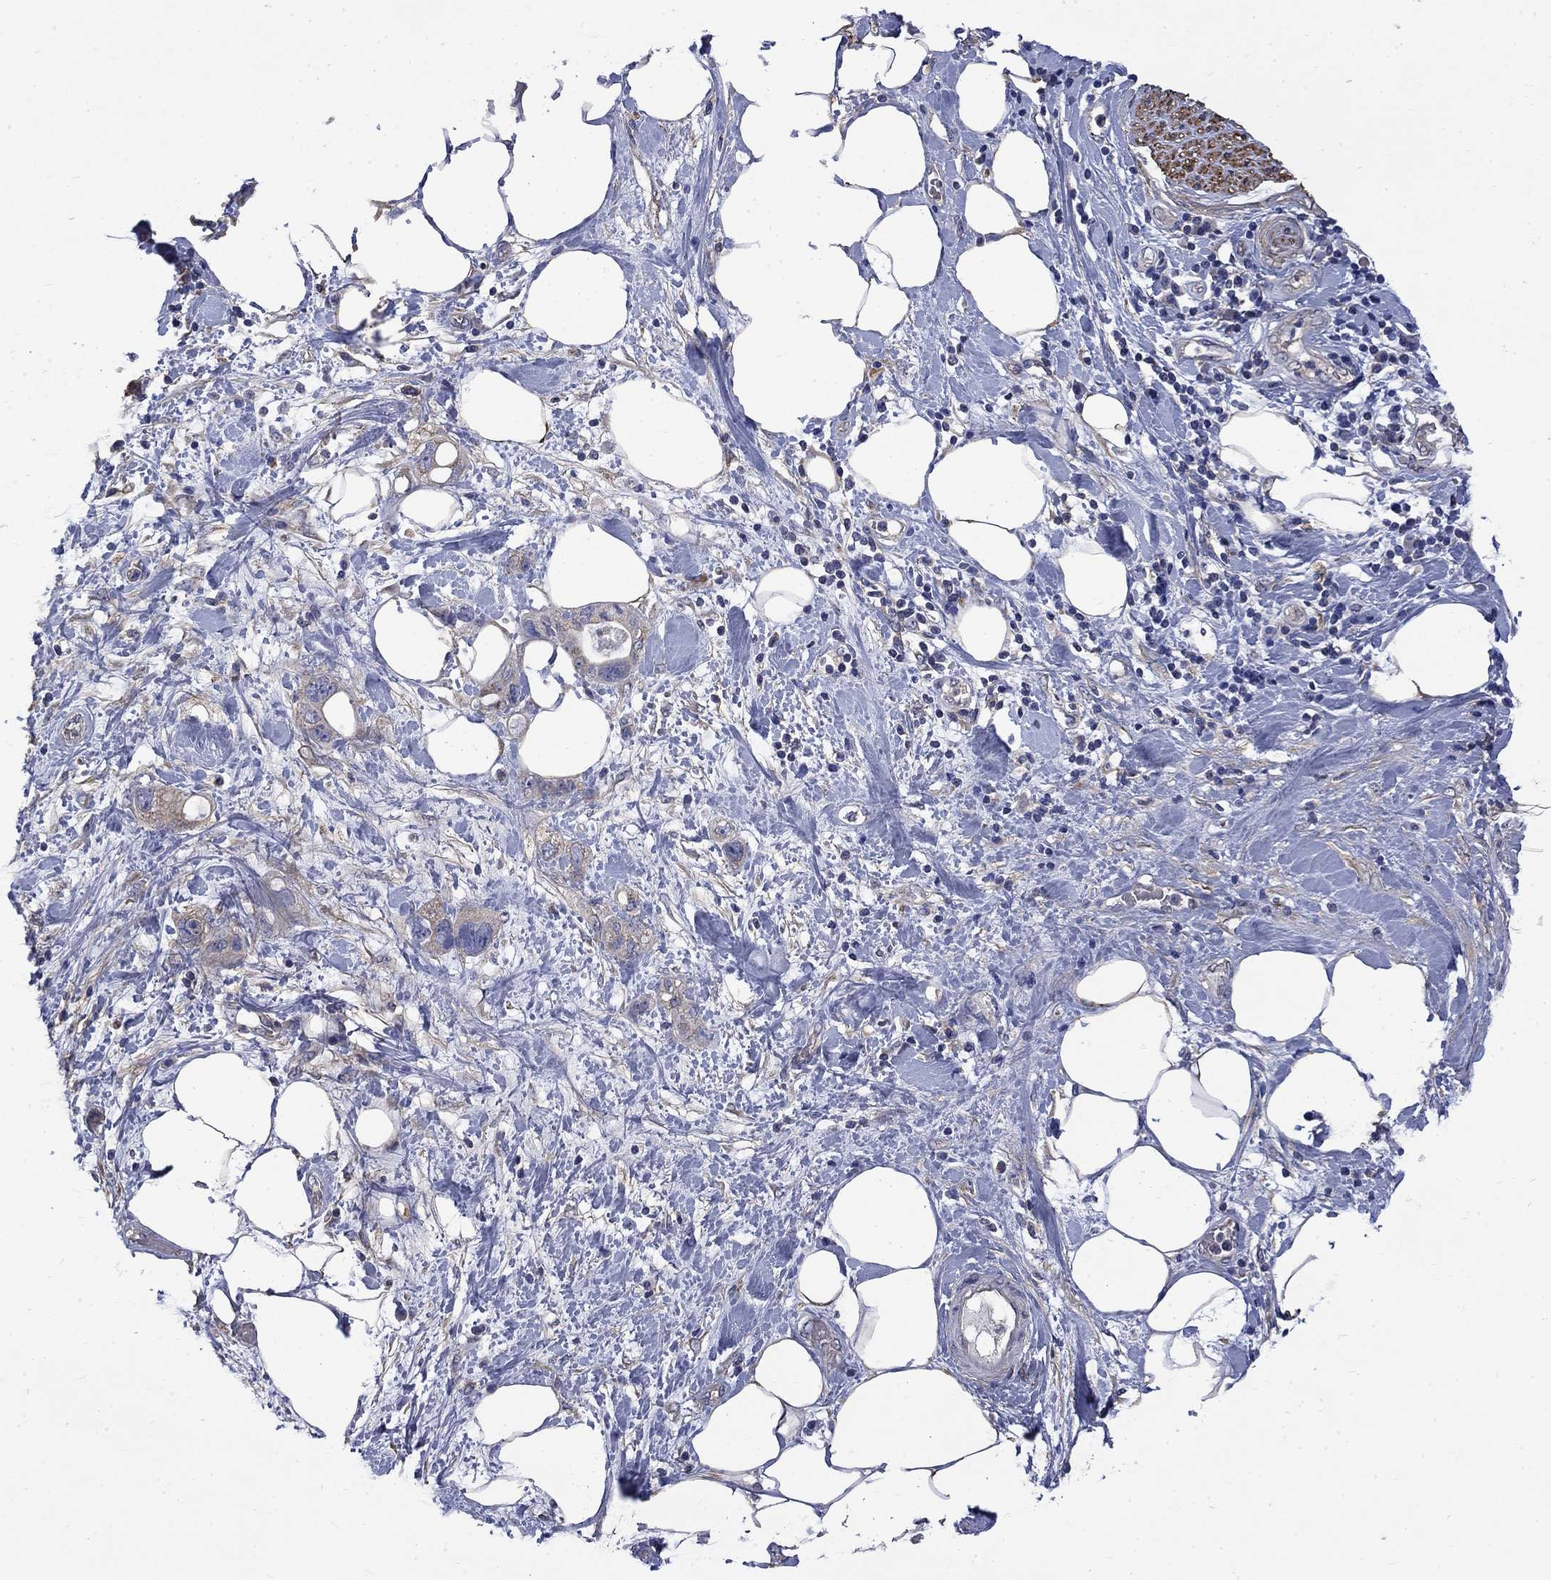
{"staining": {"intensity": "weak", "quantity": "<25%", "location": "cytoplasmic/membranous"}, "tissue": "pancreatic cancer", "cell_type": "Tumor cells", "image_type": "cancer", "snomed": [{"axis": "morphology", "description": "Adenocarcinoma, NOS"}, {"axis": "topography", "description": "Pancreas"}], "caption": "Immunohistochemistry (IHC) photomicrograph of human pancreatic cancer (adenocarcinoma) stained for a protein (brown), which exhibits no expression in tumor cells.", "gene": "HSPA12A", "patient": {"sex": "female", "age": 56}}